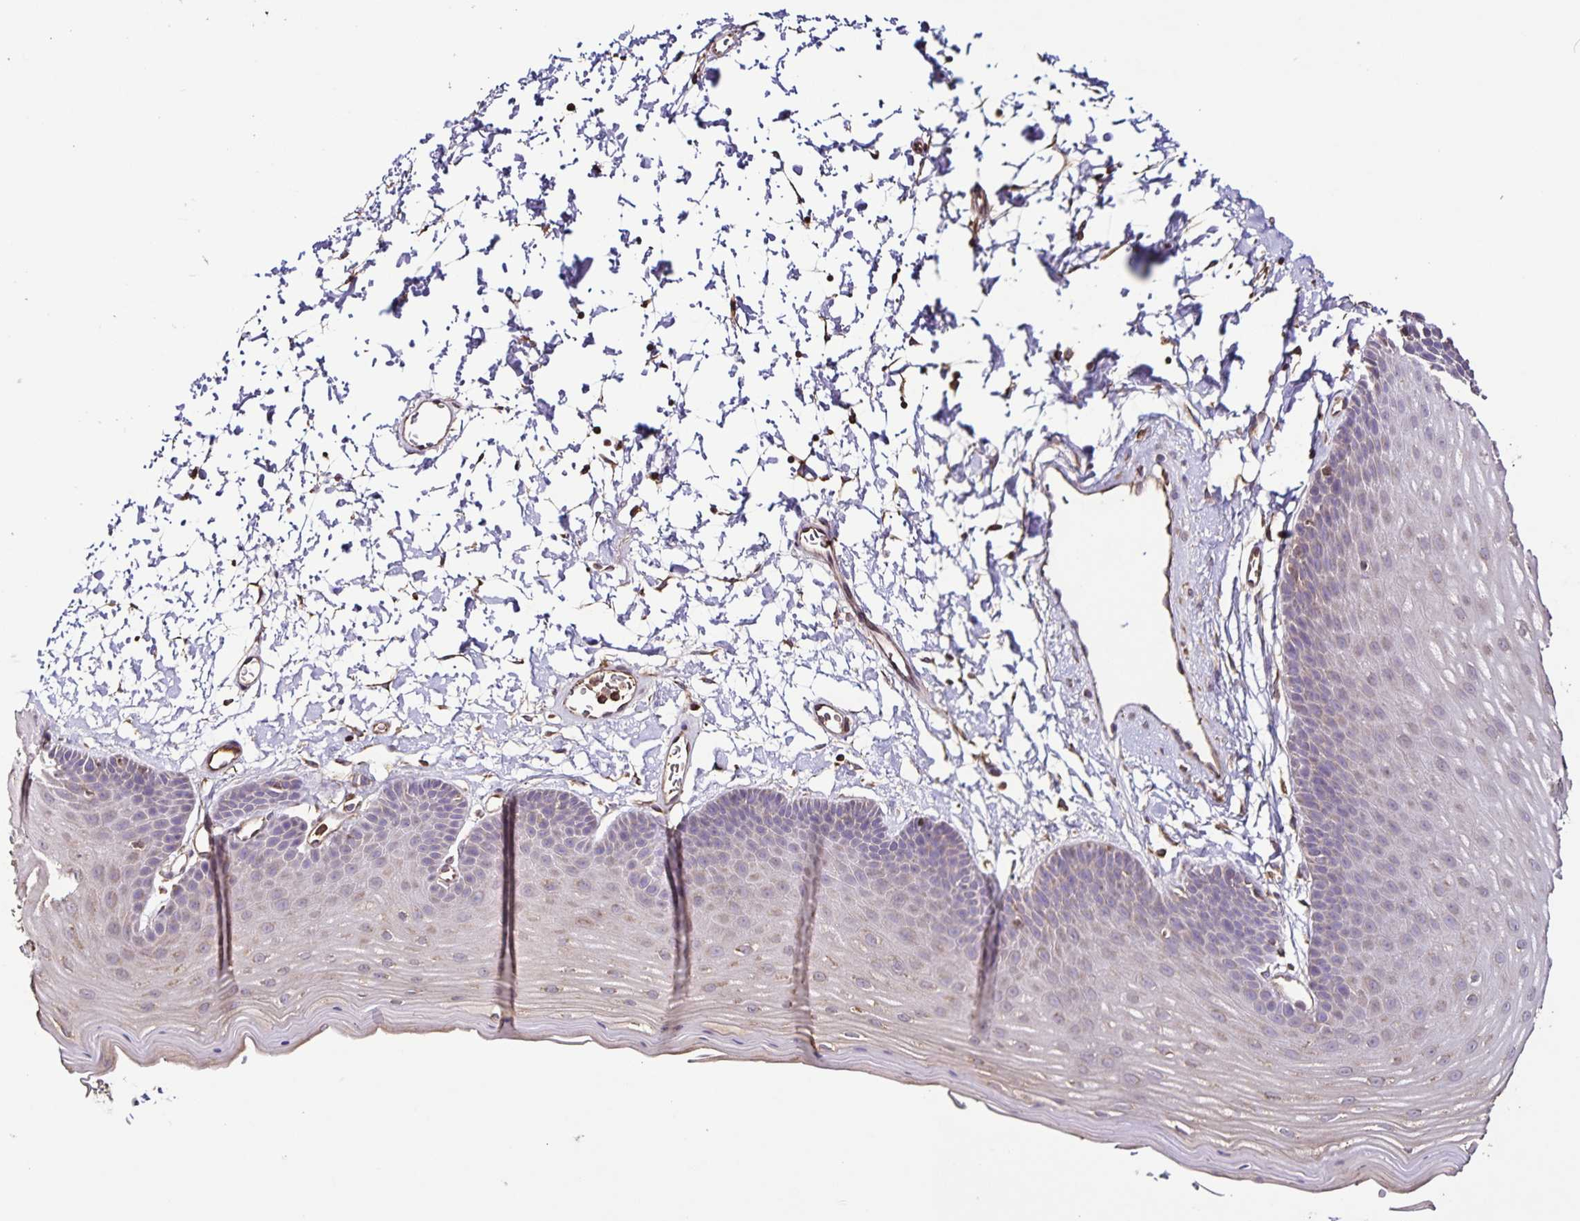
{"staining": {"intensity": "weak", "quantity": "<25%", "location": "cytoplasmic/membranous"}, "tissue": "skin", "cell_type": "Epidermal cells", "image_type": "normal", "snomed": [{"axis": "morphology", "description": "Normal tissue, NOS"}, {"axis": "topography", "description": "Anal"}], "caption": "This histopathology image is of normal skin stained with immunohistochemistry to label a protein in brown with the nuclei are counter-stained blue. There is no positivity in epidermal cells. The staining was performed using DAB (3,3'-diaminobenzidine) to visualize the protein expression in brown, while the nuclei were stained in blue with hematoxylin (Magnification: 20x).", "gene": "MAN1A1", "patient": {"sex": "male", "age": 53}}